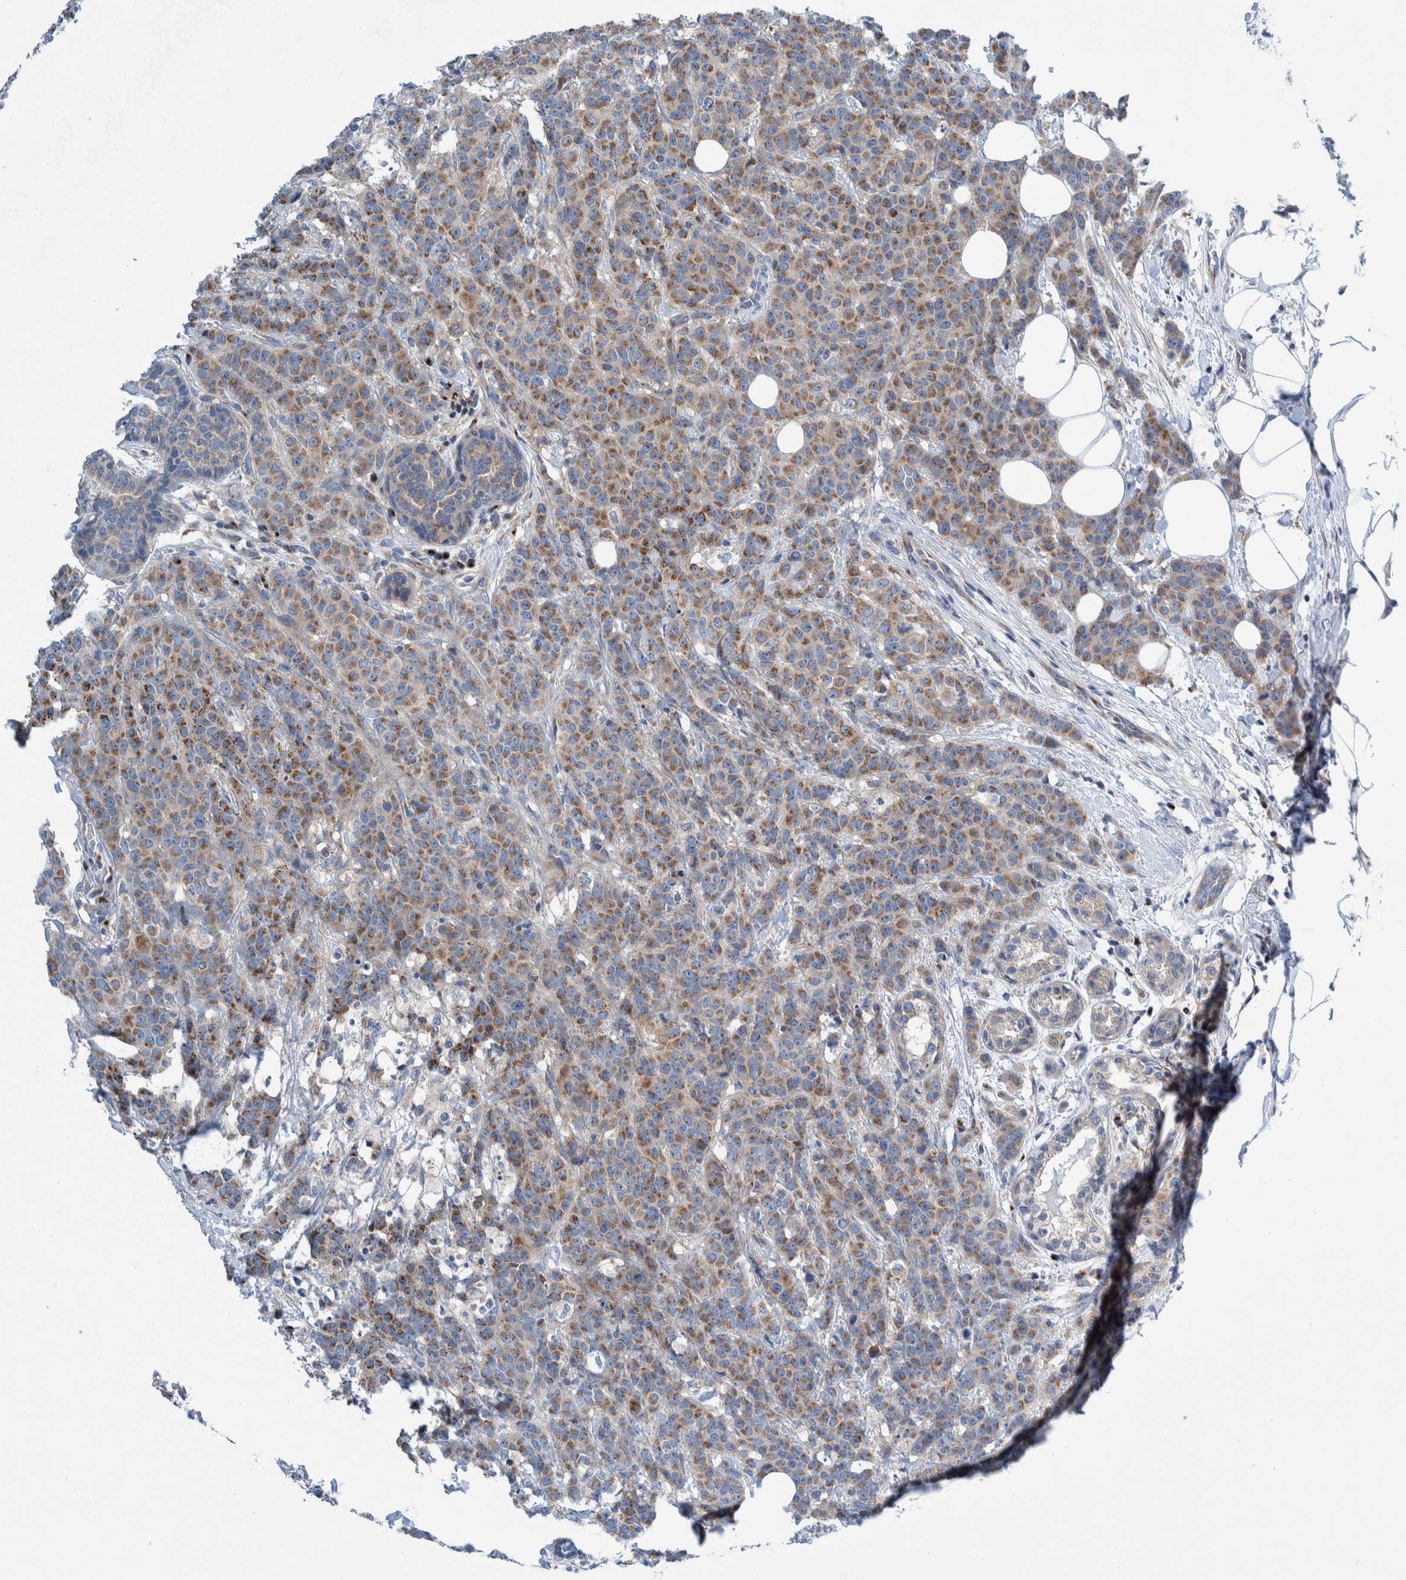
{"staining": {"intensity": "moderate", "quantity": ">75%", "location": "cytoplasmic/membranous"}, "tissue": "breast cancer", "cell_type": "Tumor cells", "image_type": "cancer", "snomed": [{"axis": "morphology", "description": "Normal tissue, NOS"}, {"axis": "morphology", "description": "Duct carcinoma"}, {"axis": "topography", "description": "Breast"}], "caption": "Human infiltrating ductal carcinoma (breast) stained for a protein (brown) displays moderate cytoplasmic/membranous positive staining in approximately >75% of tumor cells.", "gene": "TRIM58", "patient": {"sex": "female", "age": 40}}